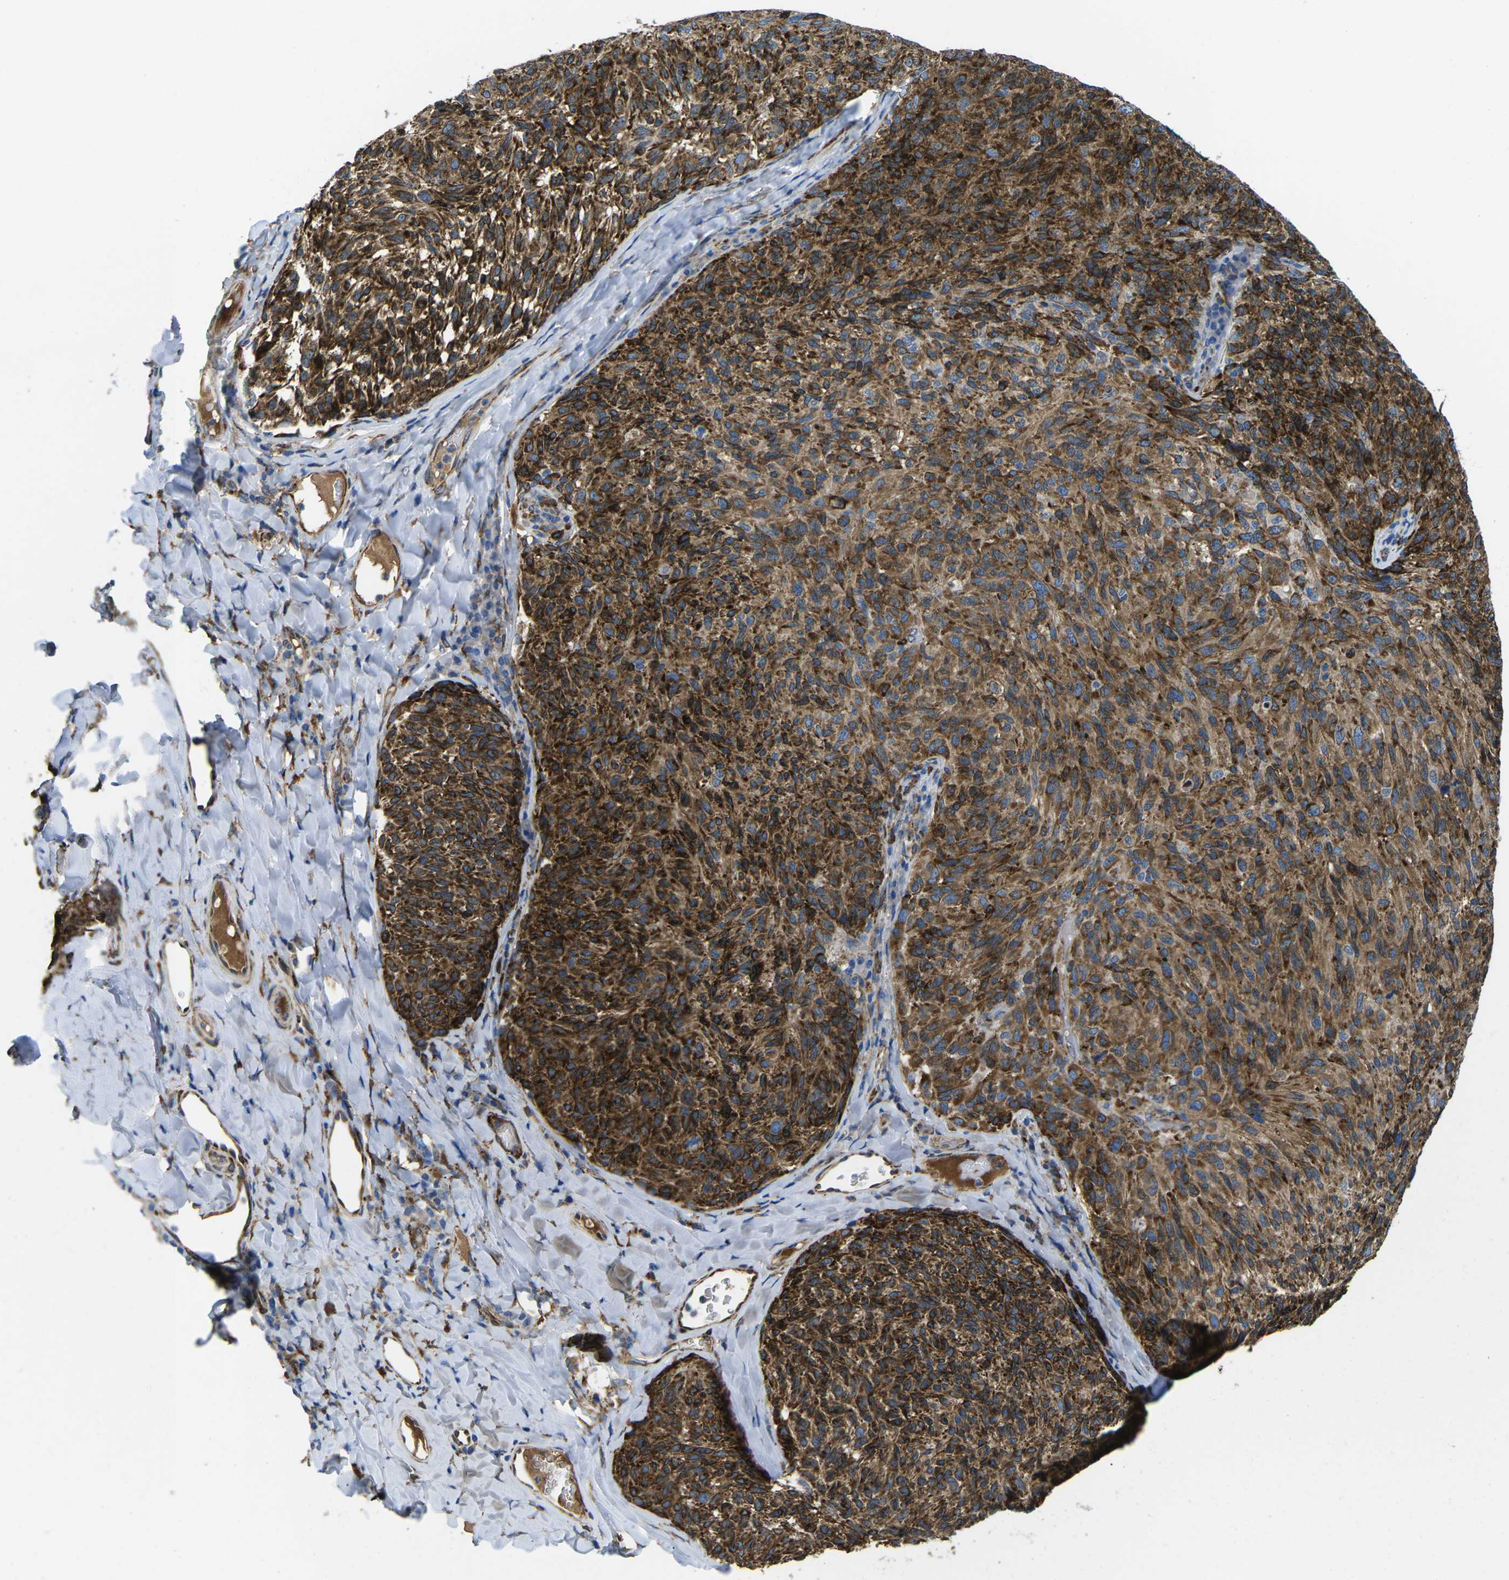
{"staining": {"intensity": "strong", "quantity": ">75%", "location": "cytoplasmic/membranous"}, "tissue": "melanoma", "cell_type": "Tumor cells", "image_type": "cancer", "snomed": [{"axis": "morphology", "description": "Malignant melanoma, NOS"}, {"axis": "topography", "description": "Skin"}], "caption": "Immunohistochemical staining of human malignant melanoma demonstrates strong cytoplasmic/membranous protein staining in approximately >75% of tumor cells.", "gene": "PDZD8", "patient": {"sex": "female", "age": 73}}